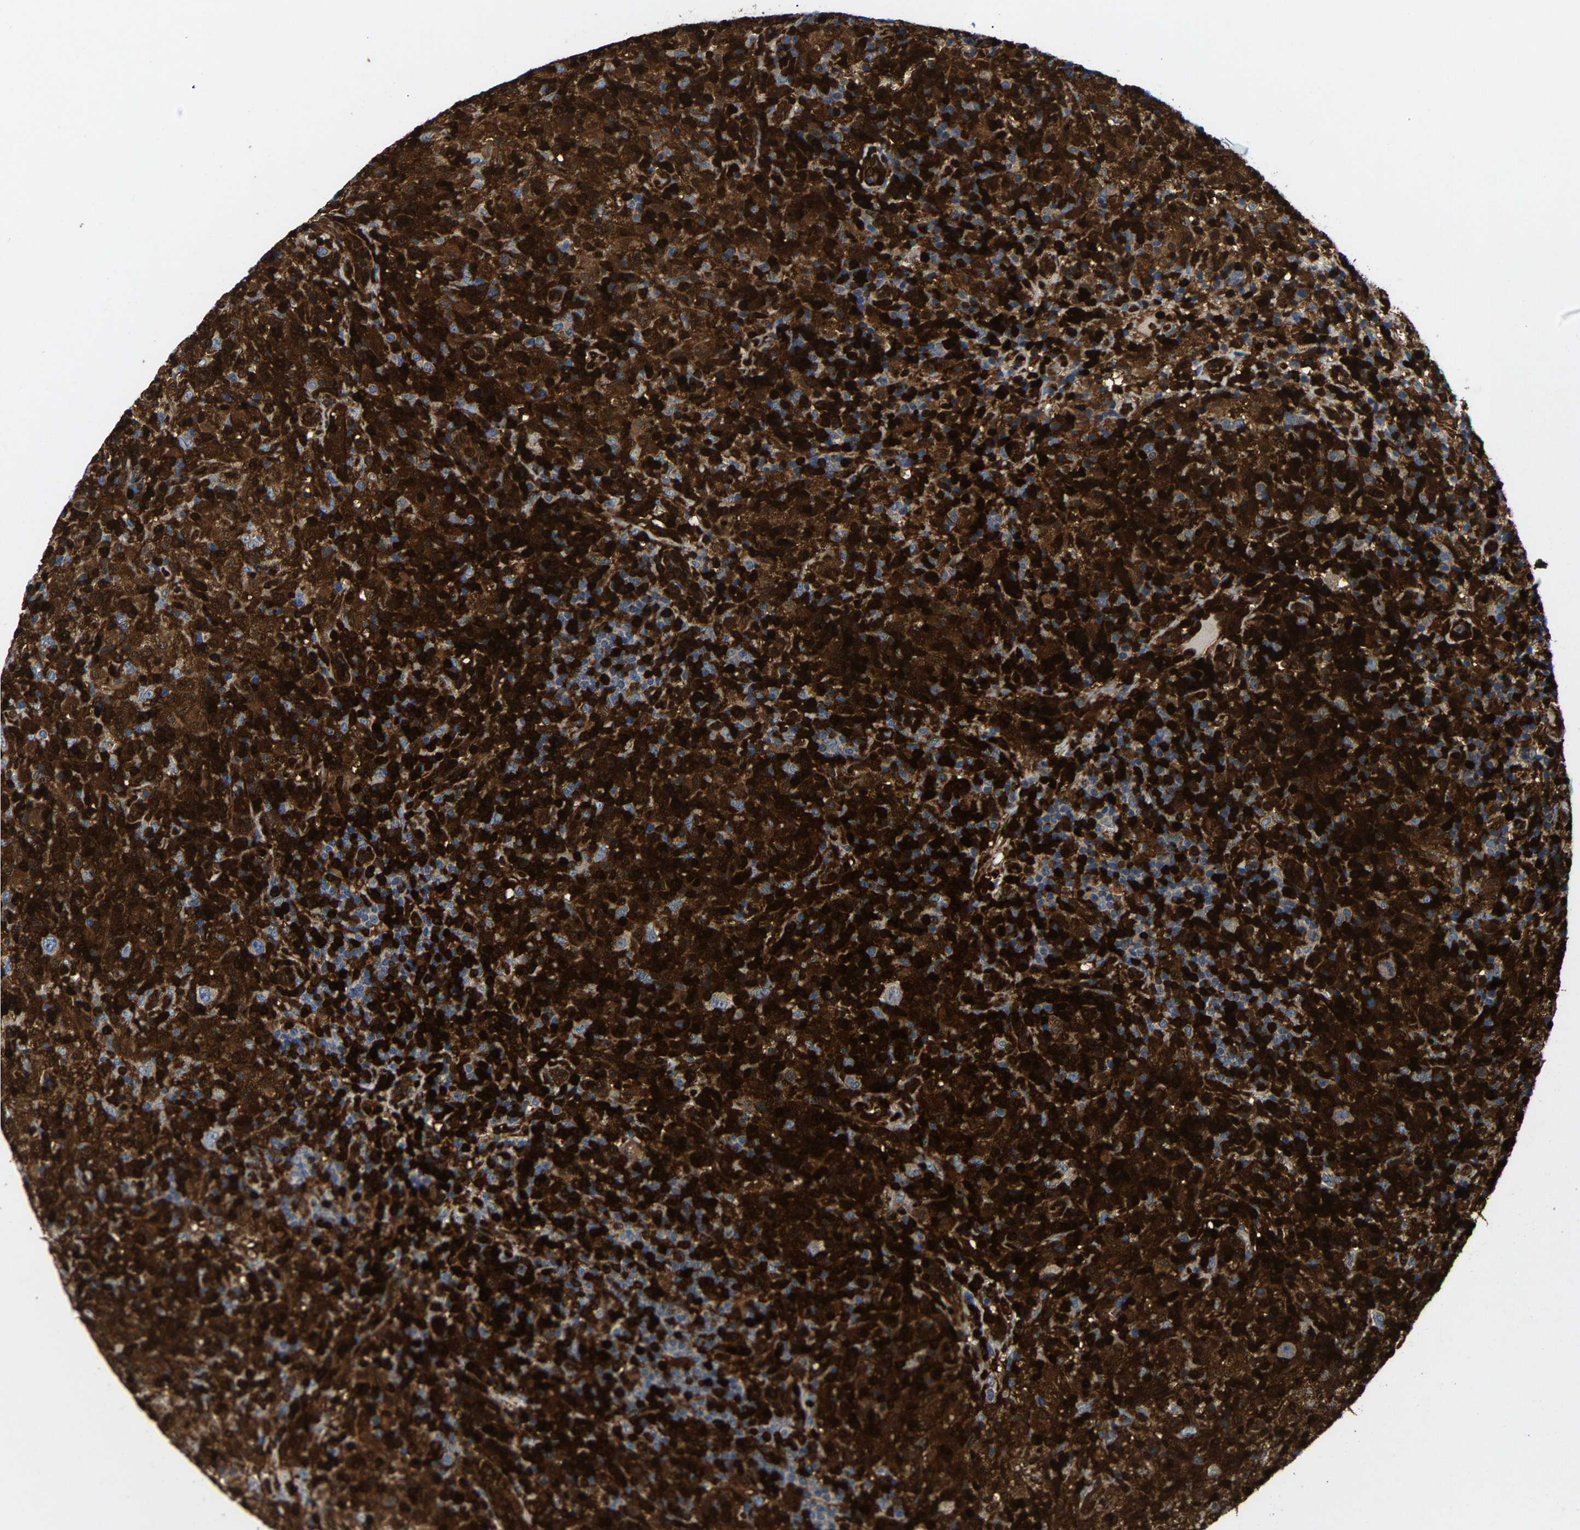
{"staining": {"intensity": "negative", "quantity": "none", "location": "none"}, "tissue": "lymphoma", "cell_type": "Tumor cells", "image_type": "cancer", "snomed": [{"axis": "morphology", "description": "Hodgkin's disease, NOS"}, {"axis": "topography", "description": "Lymph node"}], "caption": "Immunohistochemistry (IHC) photomicrograph of neoplastic tissue: human lymphoma stained with DAB (3,3'-diaminobenzidine) demonstrates no significant protein positivity in tumor cells. The staining is performed using DAB brown chromogen with nuclei counter-stained in using hematoxylin.", "gene": "GIMAP7", "patient": {"sex": "male", "age": 70}}